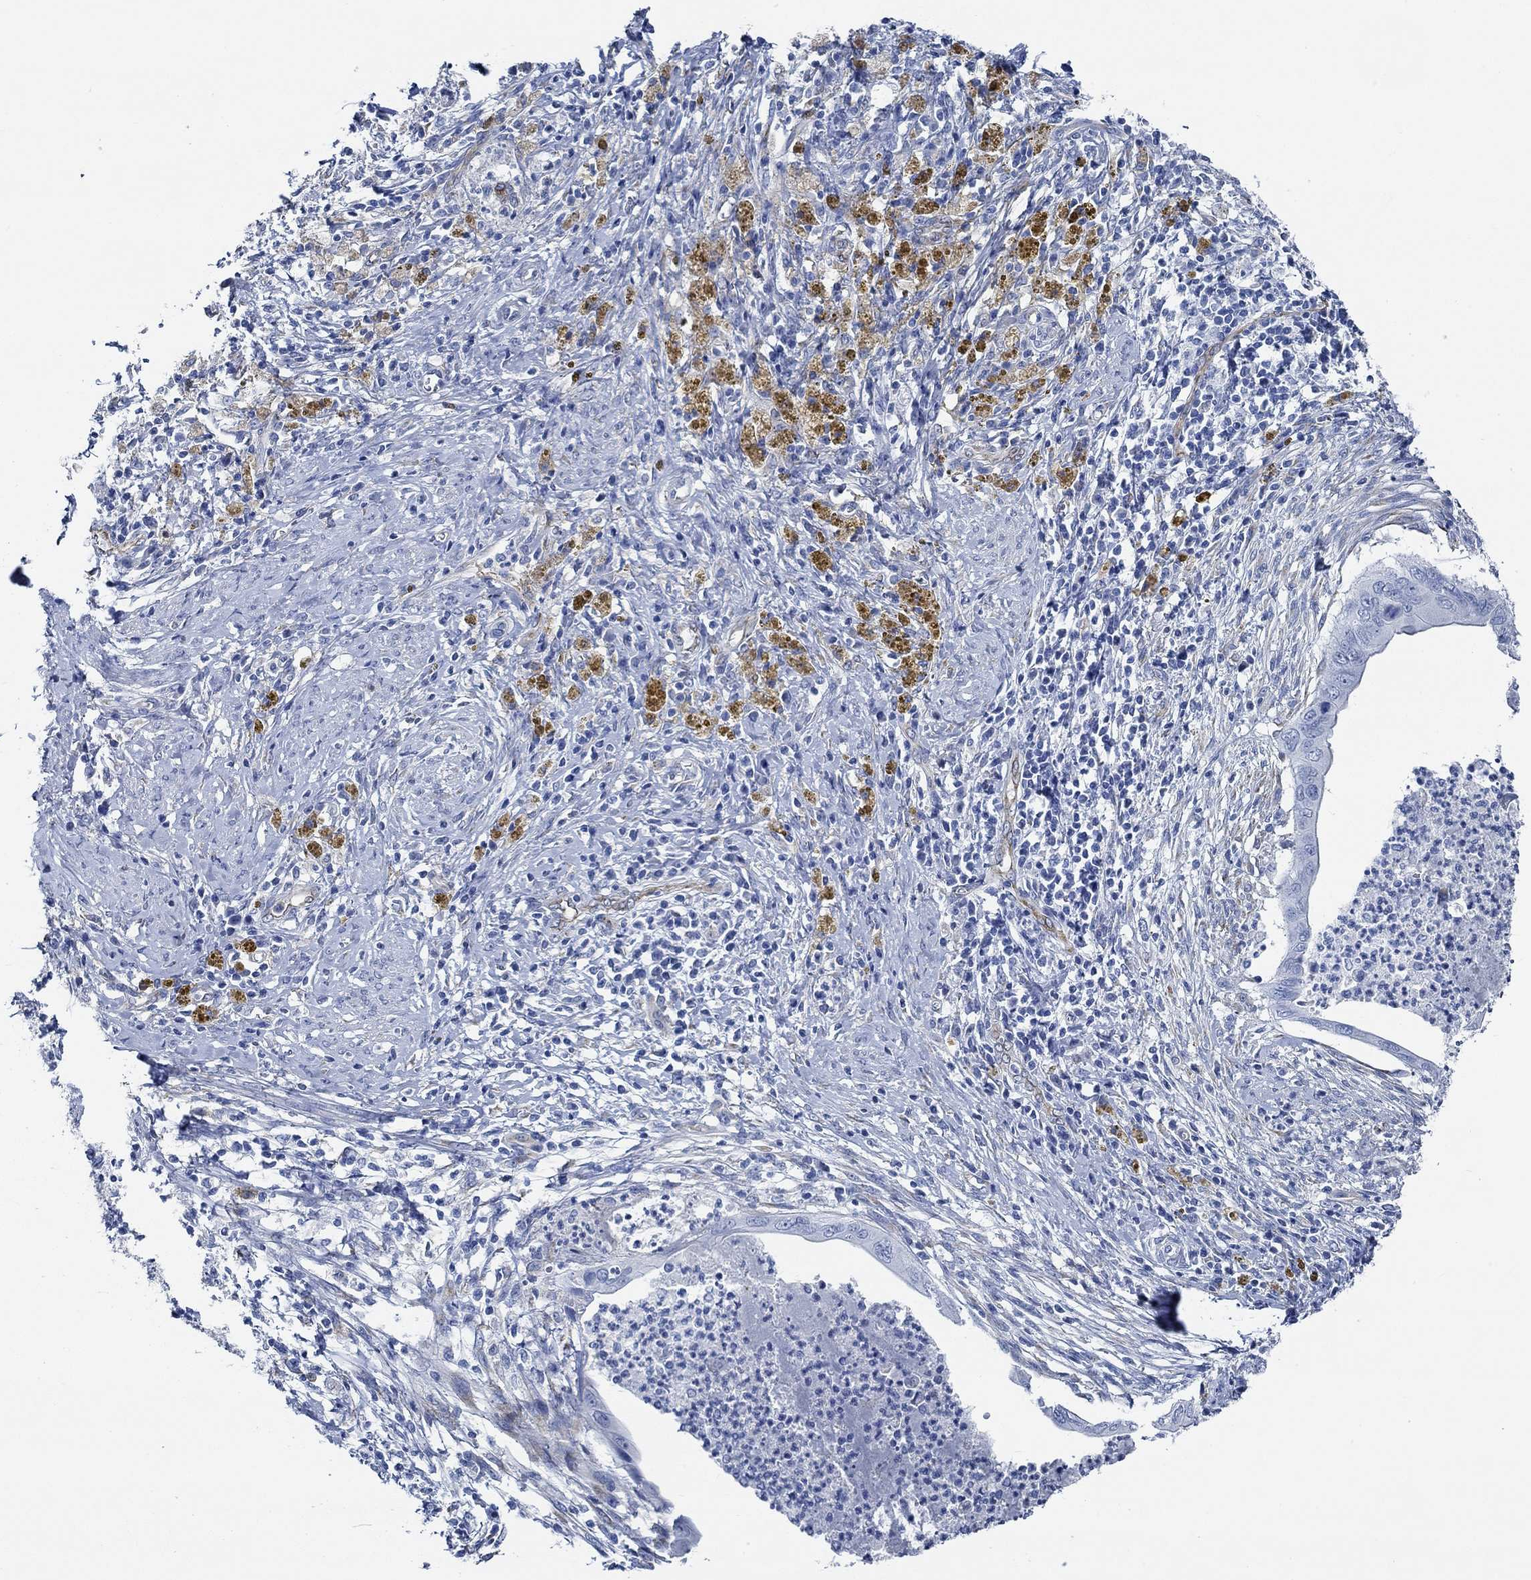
{"staining": {"intensity": "negative", "quantity": "none", "location": "none"}, "tissue": "cervical cancer", "cell_type": "Tumor cells", "image_type": "cancer", "snomed": [{"axis": "morphology", "description": "Adenocarcinoma, NOS"}, {"axis": "topography", "description": "Cervix"}], "caption": "Human cervical cancer stained for a protein using immunohistochemistry exhibits no staining in tumor cells.", "gene": "HECW2", "patient": {"sex": "female", "age": 42}}